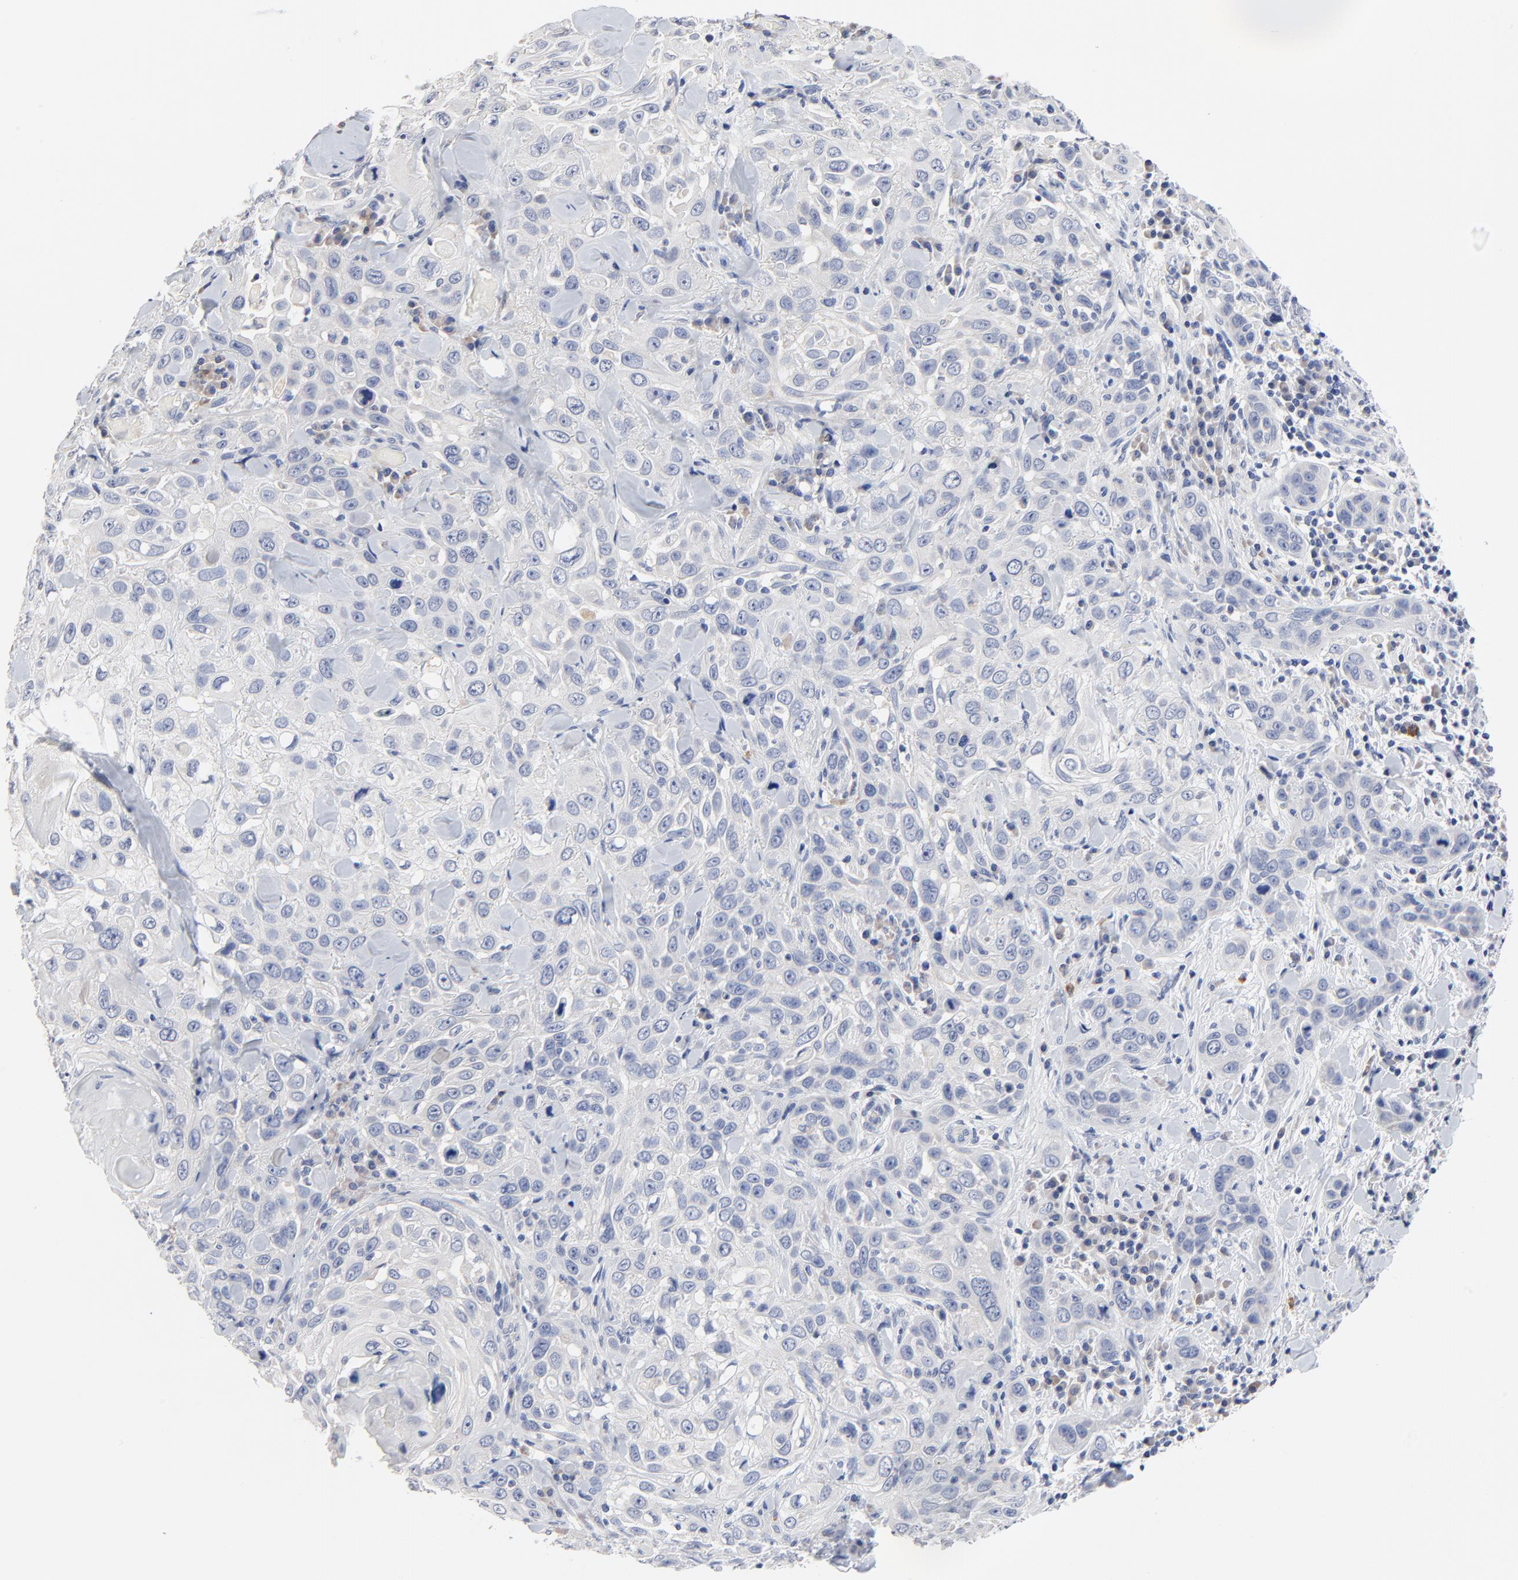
{"staining": {"intensity": "negative", "quantity": "none", "location": "none"}, "tissue": "skin cancer", "cell_type": "Tumor cells", "image_type": "cancer", "snomed": [{"axis": "morphology", "description": "Squamous cell carcinoma, NOS"}, {"axis": "topography", "description": "Skin"}], "caption": "Human skin squamous cell carcinoma stained for a protein using IHC exhibits no positivity in tumor cells.", "gene": "FBXL5", "patient": {"sex": "male", "age": 84}}